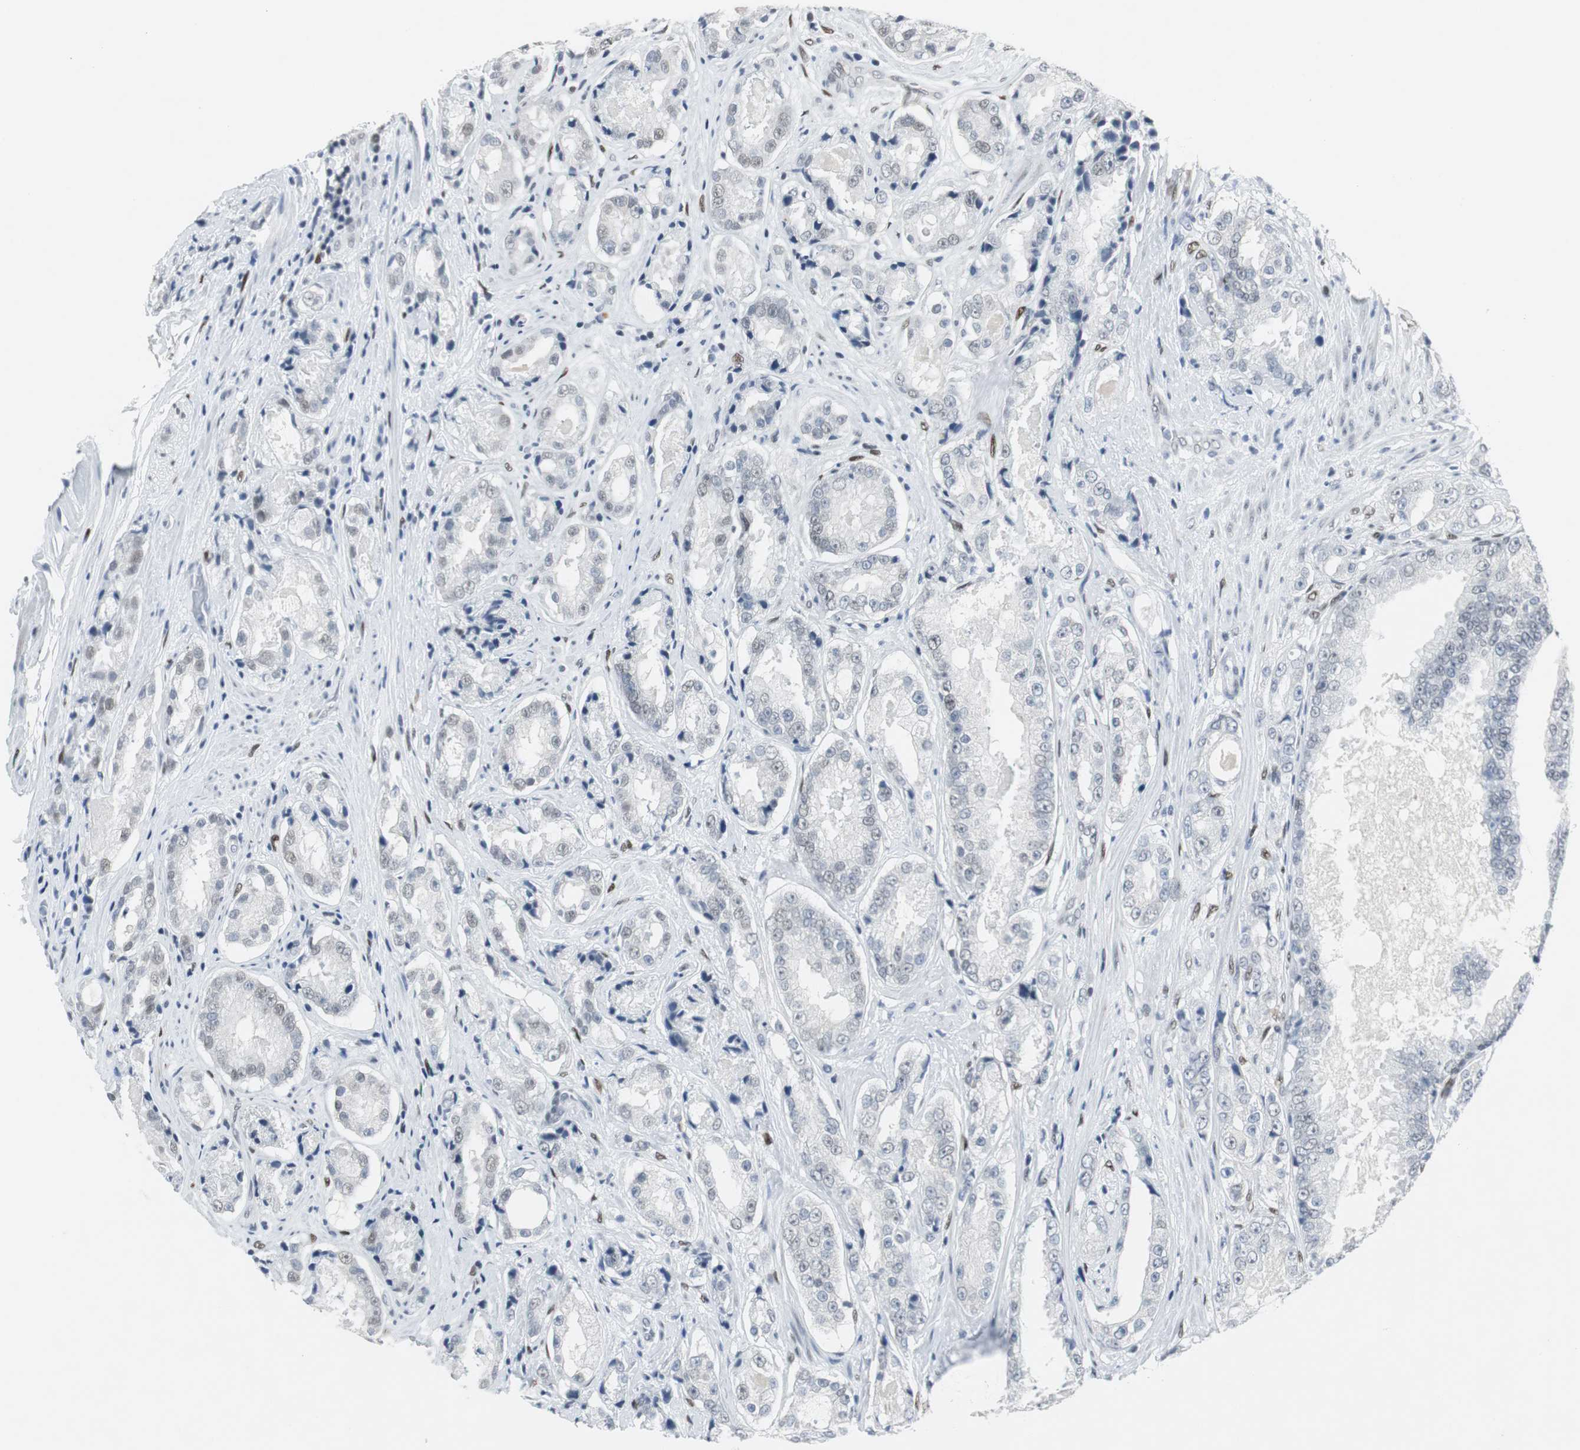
{"staining": {"intensity": "negative", "quantity": "none", "location": "none"}, "tissue": "prostate cancer", "cell_type": "Tumor cells", "image_type": "cancer", "snomed": [{"axis": "morphology", "description": "Adenocarcinoma, High grade"}, {"axis": "topography", "description": "Prostate"}], "caption": "Tumor cells are negative for protein expression in human prostate high-grade adenocarcinoma. Brightfield microscopy of immunohistochemistry stained with DAB (3,3'-diaminobenzidine) (brown) and hematoxylin (blue), captured at high magnification.", "gene": "ELK1", "patient": {"sex": "male", "age": 73}}